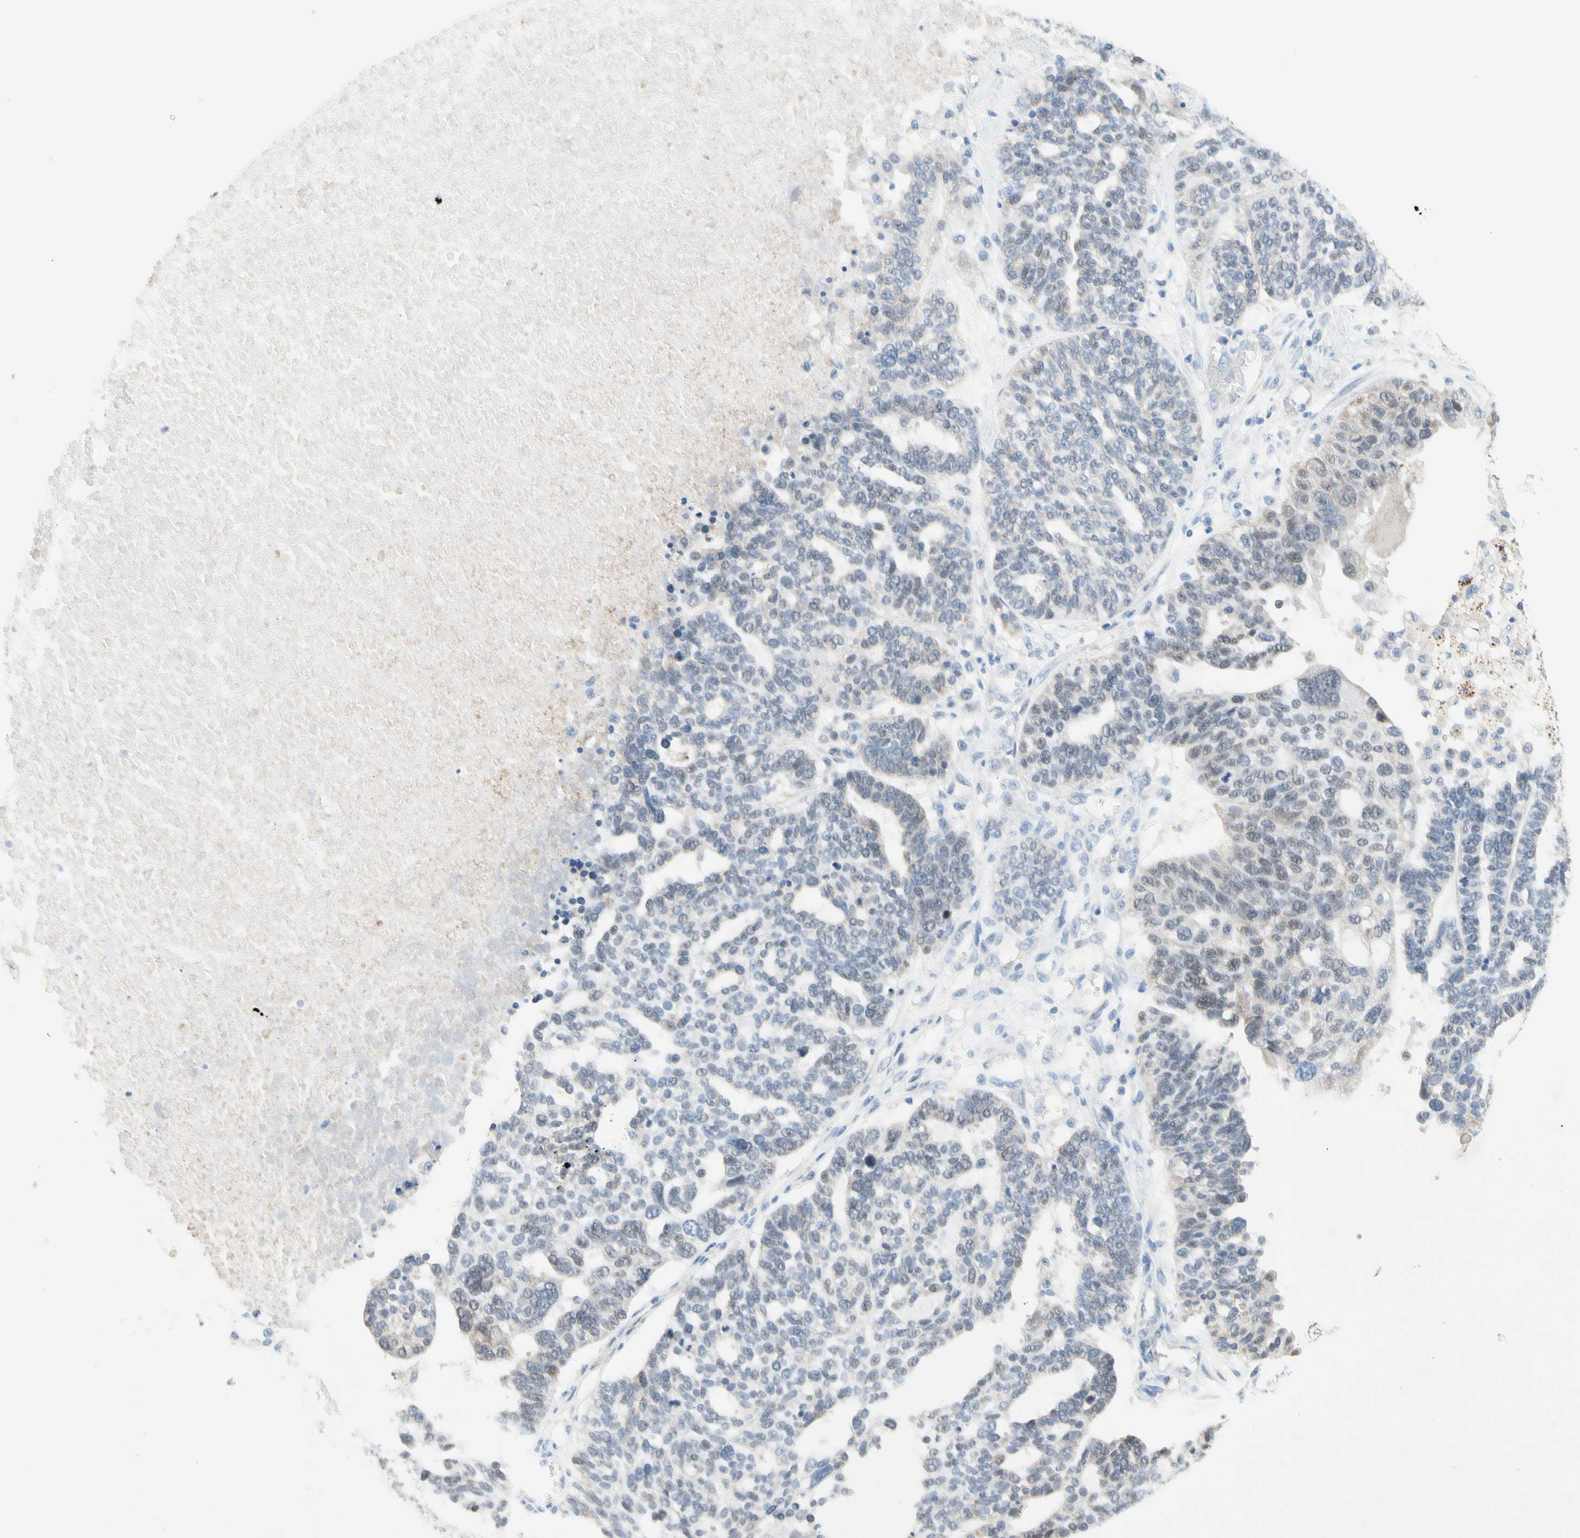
{"staining": {"intensity": "weak", "quantity": "25%-75%", "location": "cytoplasmic/membranous"}, "tissue": "ovarian cancer", "cell_type": "Tumor cells", "image_type": "cancer", "snomed": [{"axis": "morphology", "description": "Cystadenocarcinoma, serous, NOS"}, {"axis": "topography", "description": "Ovary"}], "caption": "Protein expression analysis of human serous cystadenocarcinoma (ovarian) reveals weak cytoplasmic/membranous staining in about 25%-75% of tumor cells. (Brightfield microscopy of DAB IHC at high magnification).", "gene": "MFF", "patient": {"sex": "female", "age": 59}}